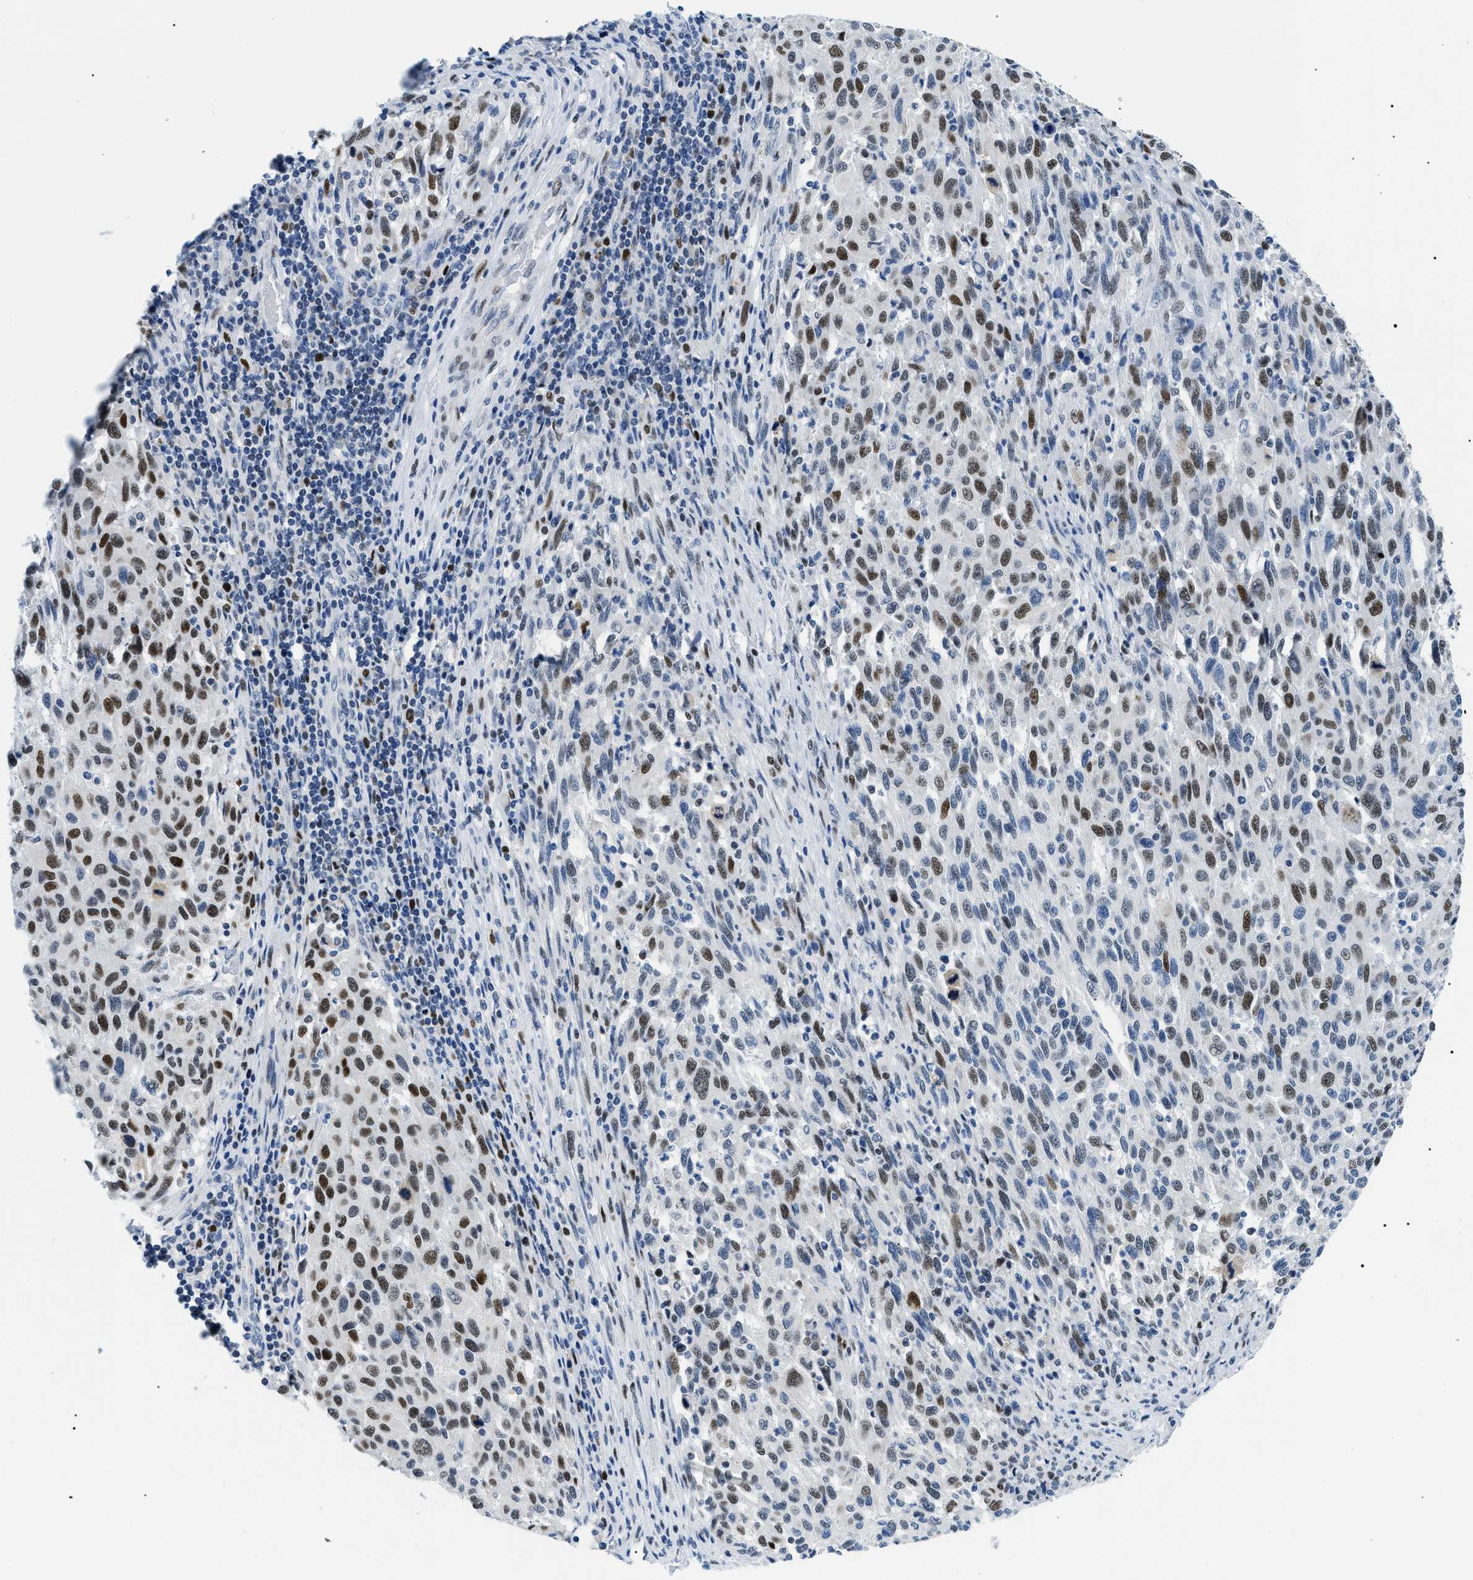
{"staining": {"intensity": "strong", "quantity": ">75%", "location": "nuclear"}, "tissue": "melanoma", "cell_type": "Tumor cells", "image_type": "cancer", "snomed": [{"axis": "morphology", "description": "Malignant melanoma, Metastatic site"}, {"axis": "topography", "description": "Lymph node"}], "caption": "Immunohistochemistry photomicrograph of neoplastic tissue: human malignant melanoma (metastatic site) stained using immunohistochemistry (IHC) displays high levels of strong protein expression localized specifically in the nuclear of tumor cells, appearing as a nuclear brown color.", "gene": "SMARCC1", "patient": {"sex": "male", "age": 61}}